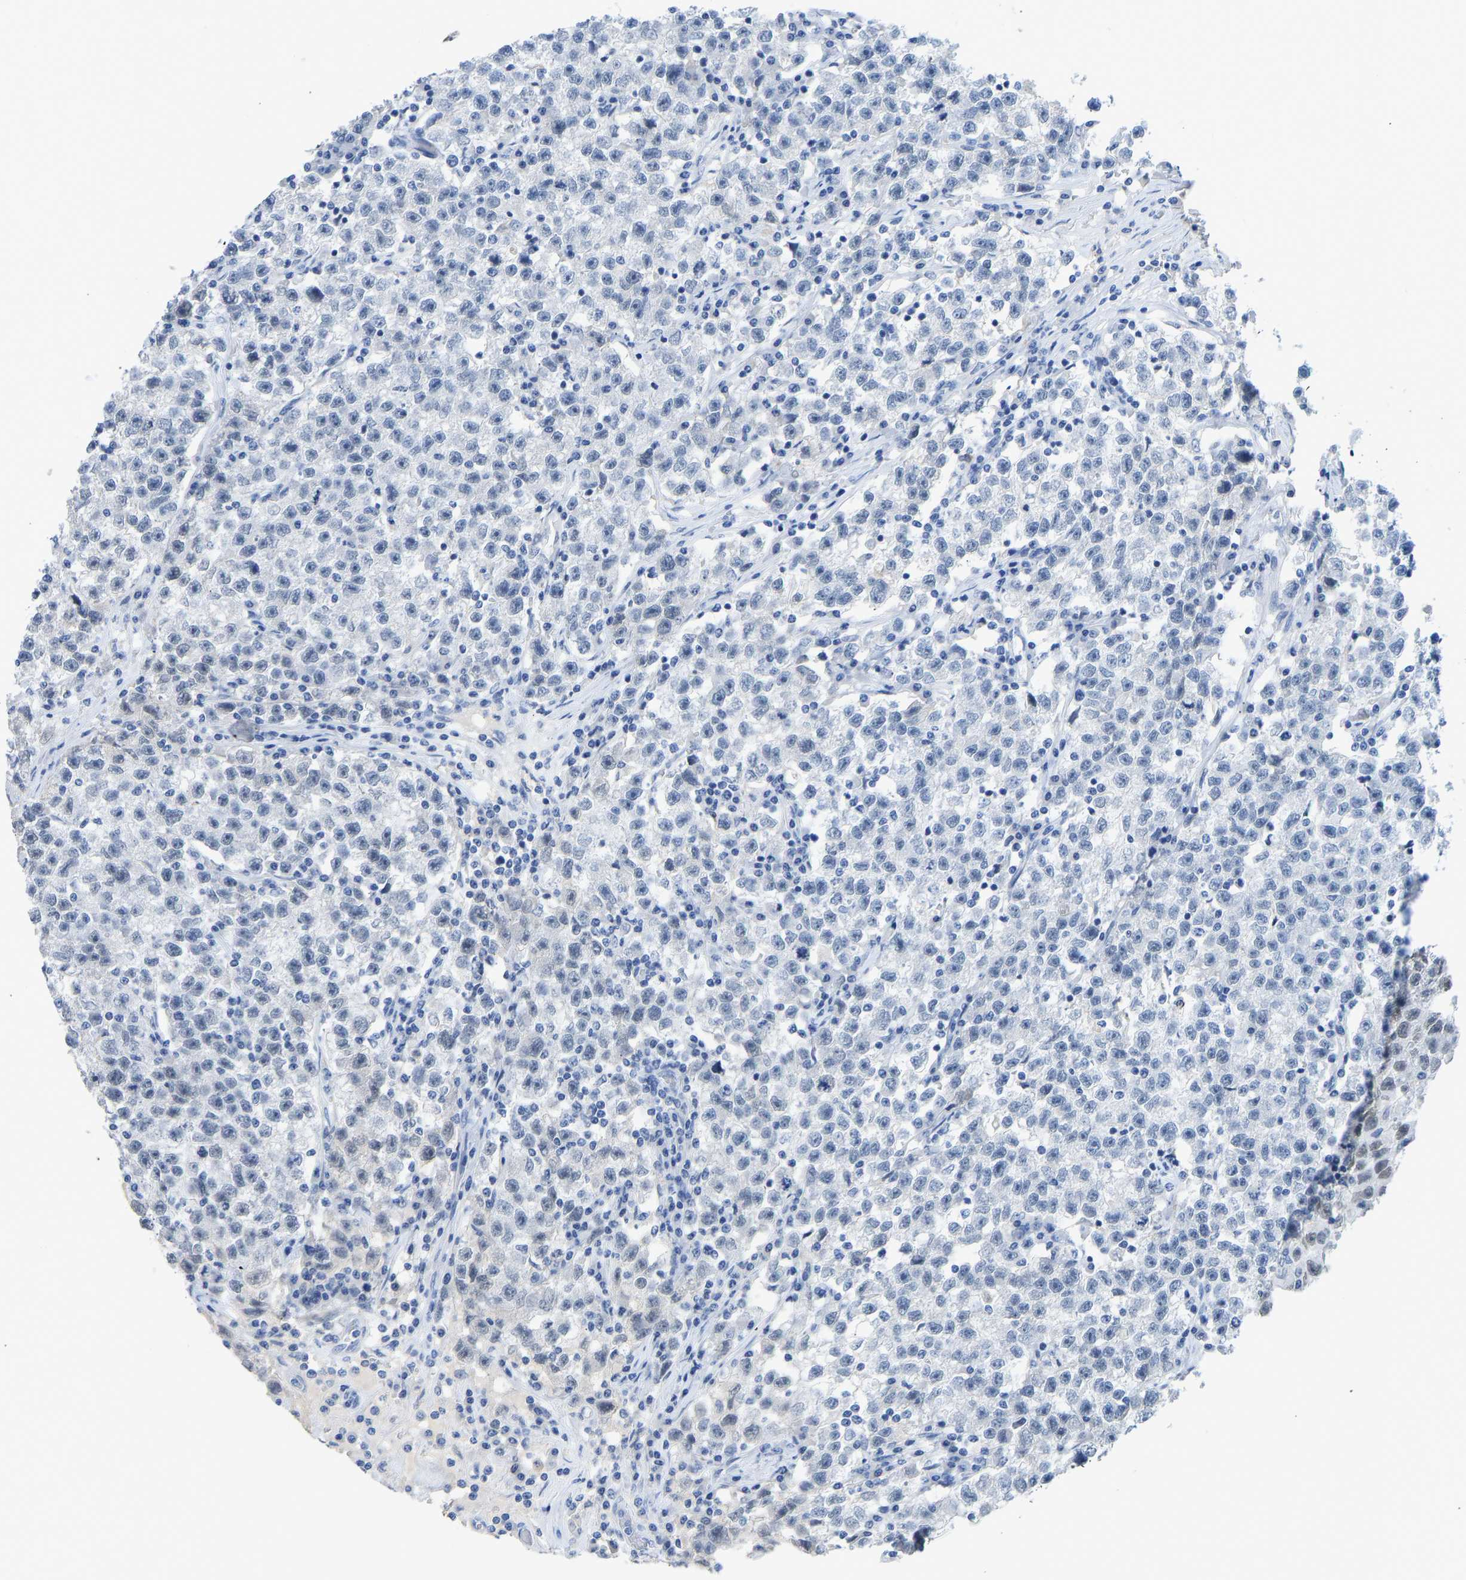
{"staining": {"intensity": "negative", "quantity": "none", "location": "none"}, "tissue": "testis cancer", "cell_type": "Tumor cells", "image_type": "cancer", "snomed": [{"axis": "morphology", "description": "Seminoma, NOS"}, {"axis": "topography", "description": "Testis"}], "caption": "A photomicrograph of testis cancer stained for a protein displays no brown staining in tumor cells.", "gene": "TXNDC2", "patient": {"sex": "male", "age": 22}}